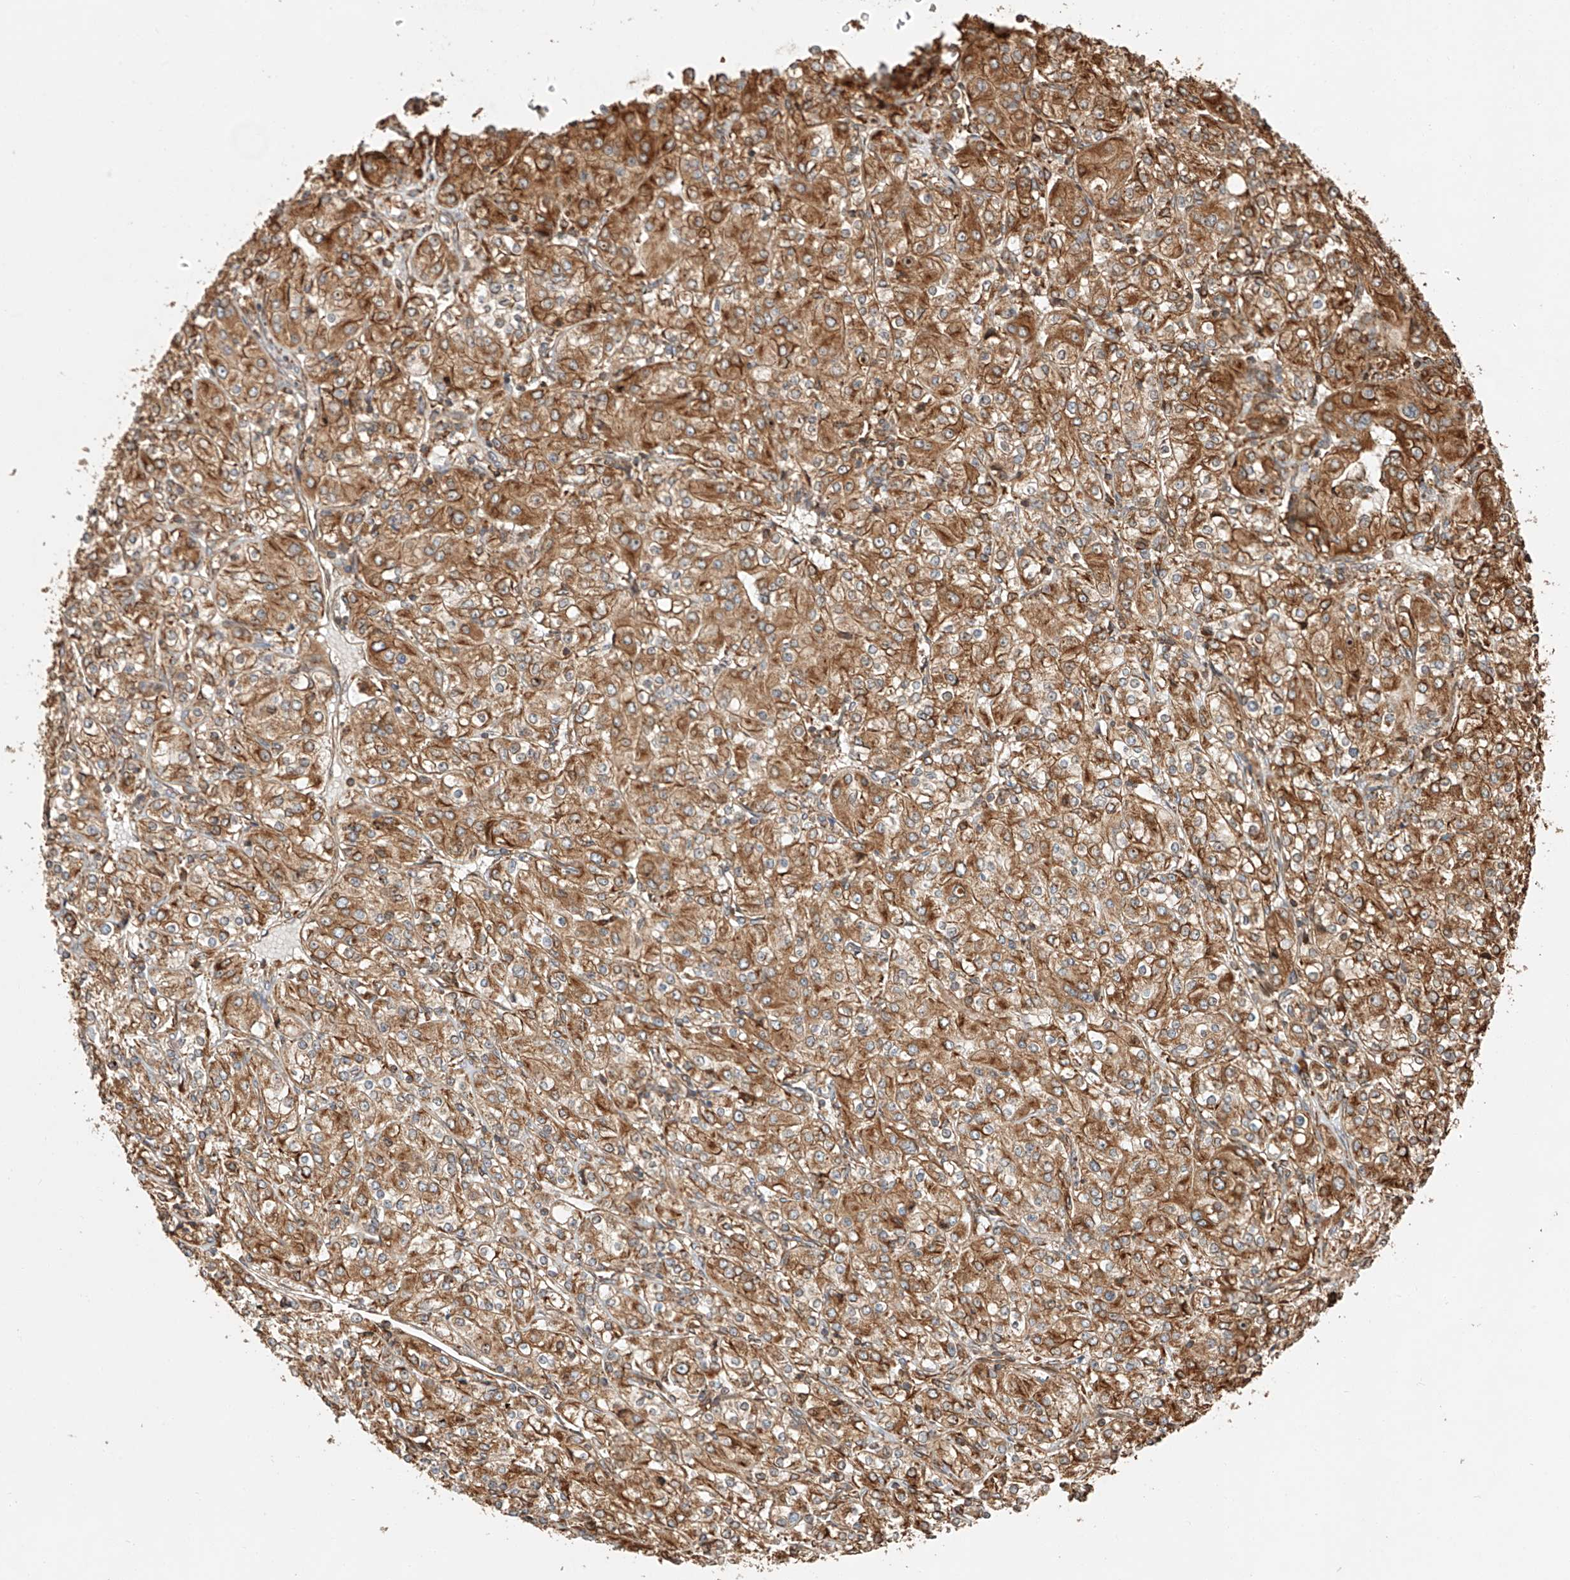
{"staining": {"intensity": "moderate", "quantity": ">75%", "location": "cytoplasmic/membranous"}, "tissue": "renal cancer", "cell_type": "Tumor cells", "image_type": "cancer", "snomed": [{"axis": "morphology", "description": "Adenocarcinoma, NOS"}, {"axis": "topography", "description": "Kidney"}], "caption": "Protein analysis of renal adenocarcinoma tissue exhibits moderate cytoplasmic/membranous positivity in about >75% of tumor cells. Using DAB (brown) and hematoxylin (blue) stains, captured at high magnification using brightfield microscopy.", "gene": "ZNF84", "patient": {"sex": "male", "age": 77}}